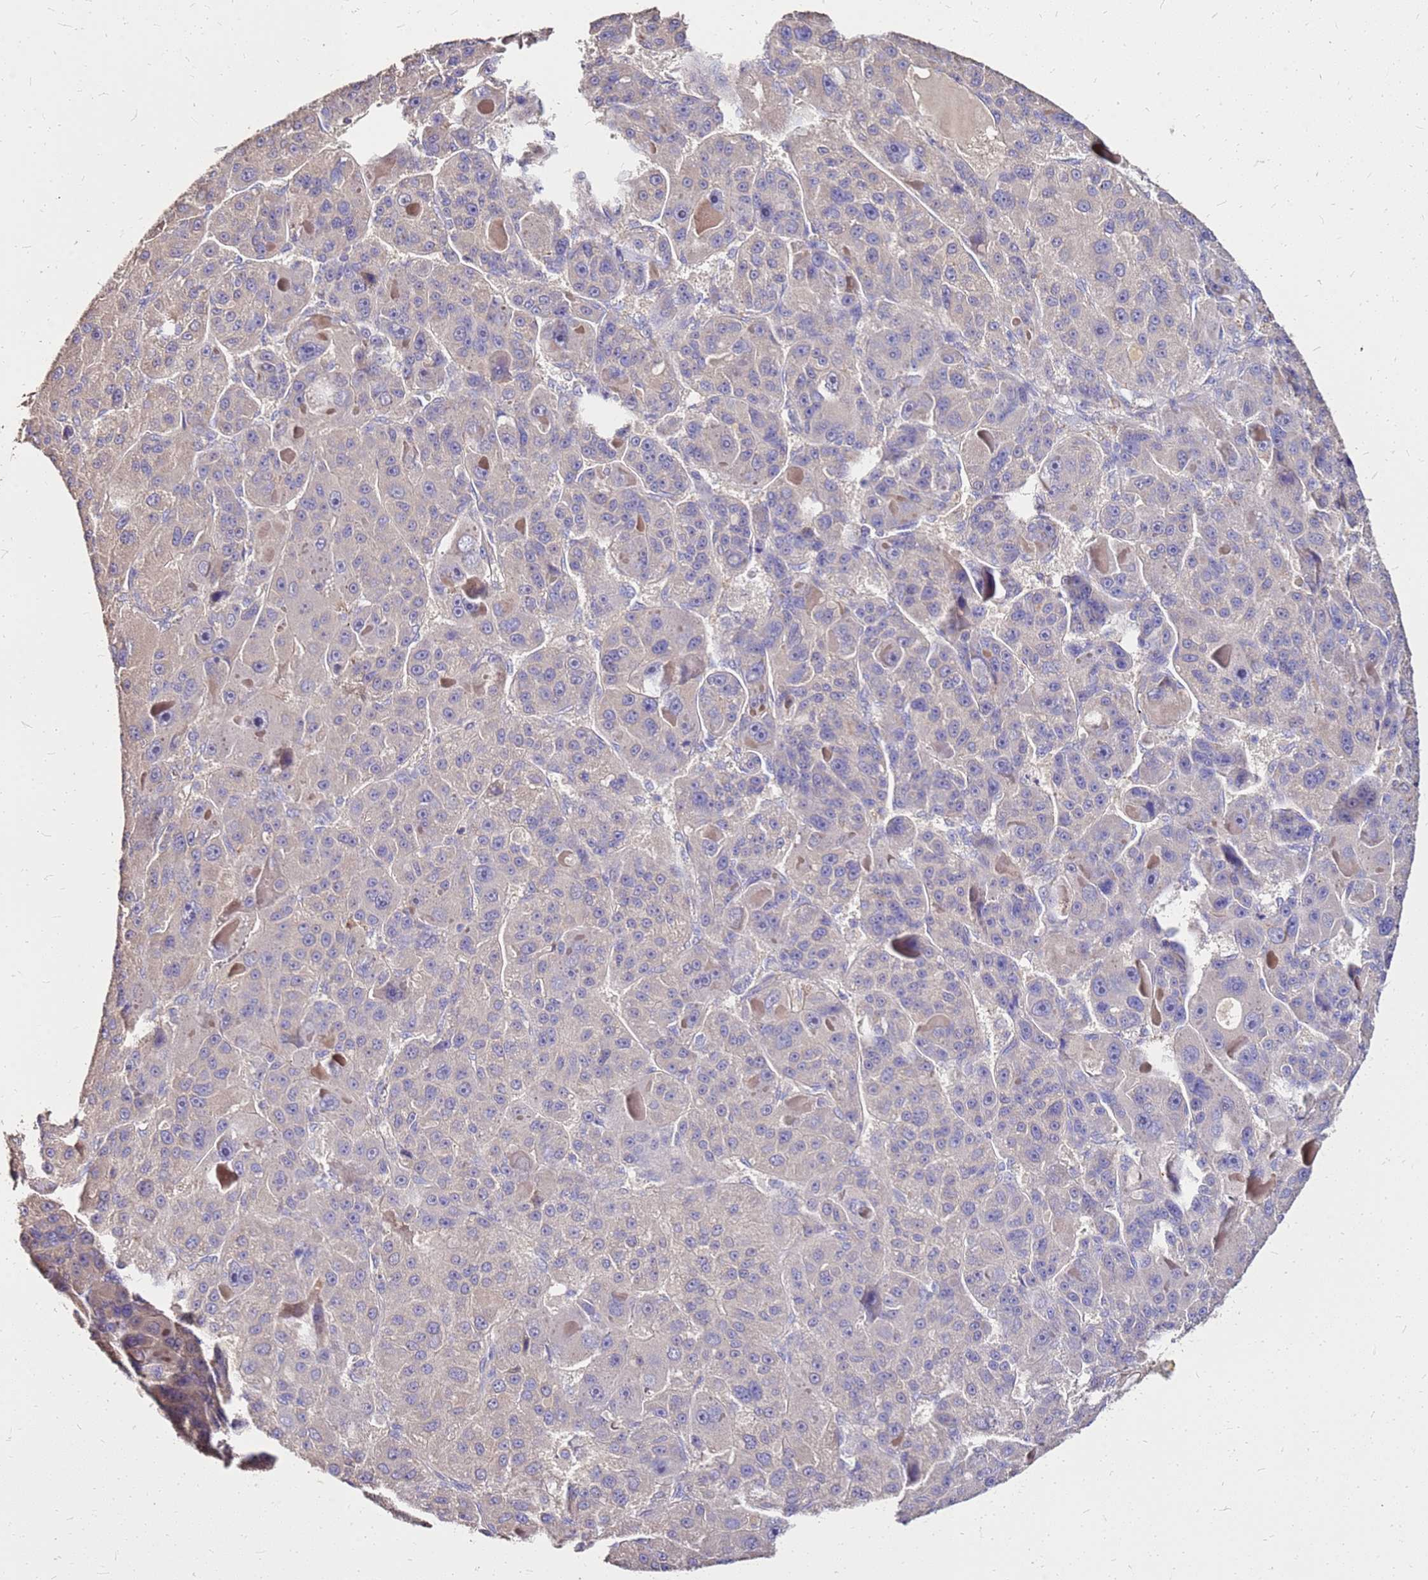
{"staining": {"intensity": "negative", "quantity": "none", "location": "none"}, "tissue": "liver cancer", "cell_type": "Tumor cells", "image_type": "cancer", "snomed": [{"axis": "morphology", "description": "Carcinoma, Hepatocellular, NOS"}, {"axis": "topography", "description": "Liver"}], "caption": "This is an IHC photomicrograph of human liver cancer. There is no positivity in tumor cells.", "gene": "EXD3", "patient": {"sex": "male", "age": 76}}